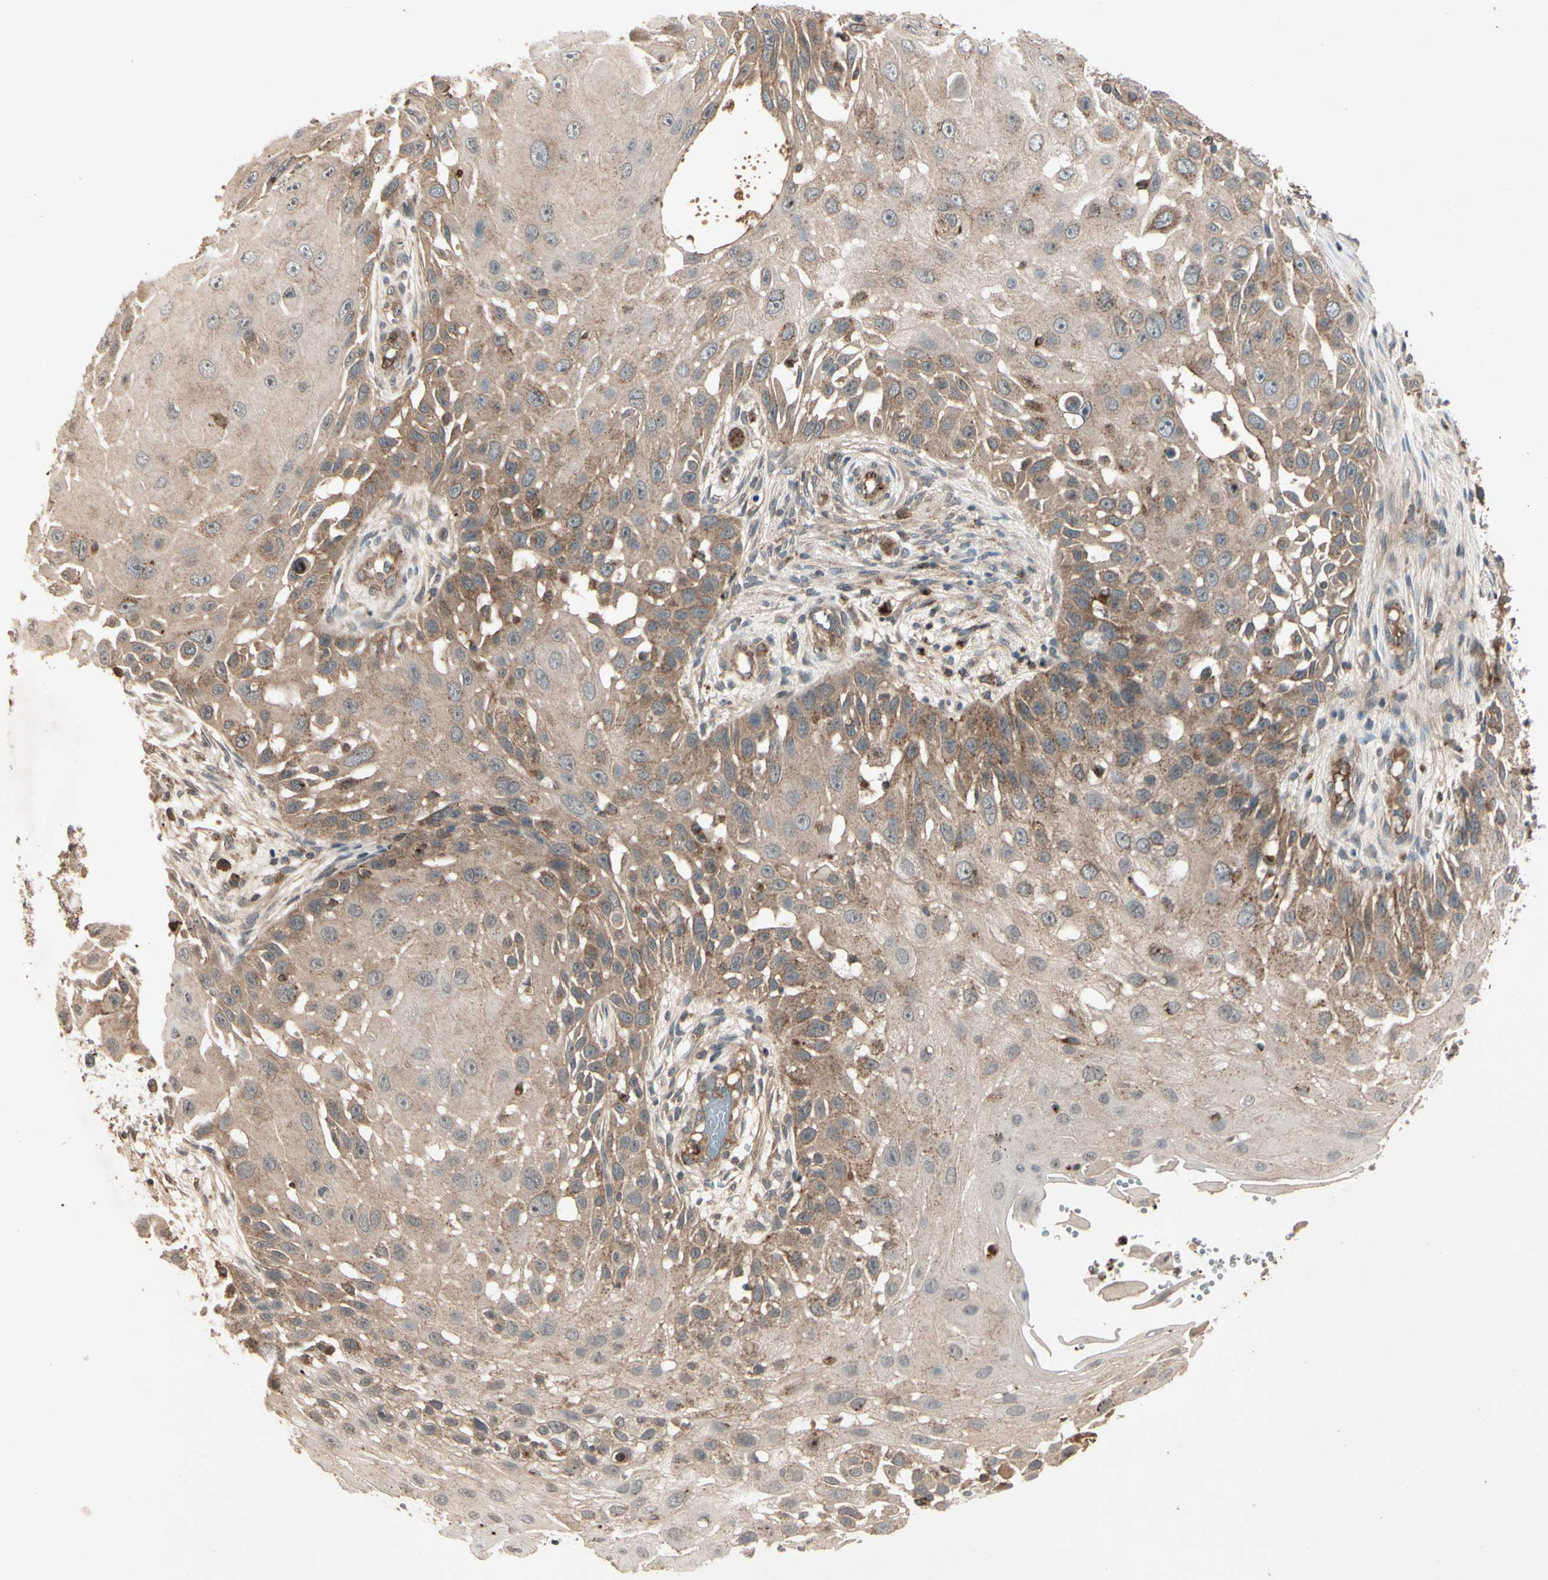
{"staining": {"intensity": "moderate", "quantity": "25%-75%", "location": "cytoplasmic/membranous"}, "tissue": "skin cancer", "cell_type": "Tumor cells", "image_type": "cancer", "snomed": [{"axis": "morphology", "description": "Squamous cell carcinoma, NOS"}, {"axis": "topography", "description": "Skin"}], "caption": "Immunohistochemical staining of squamous cell carcinoma (skin) reveals moderate cytoplasmic/membranous protein expression in approximately 25%-75% of tumor cells.", "gene": "FLOT1", "patient": {"sex": "female", "age": 44}}